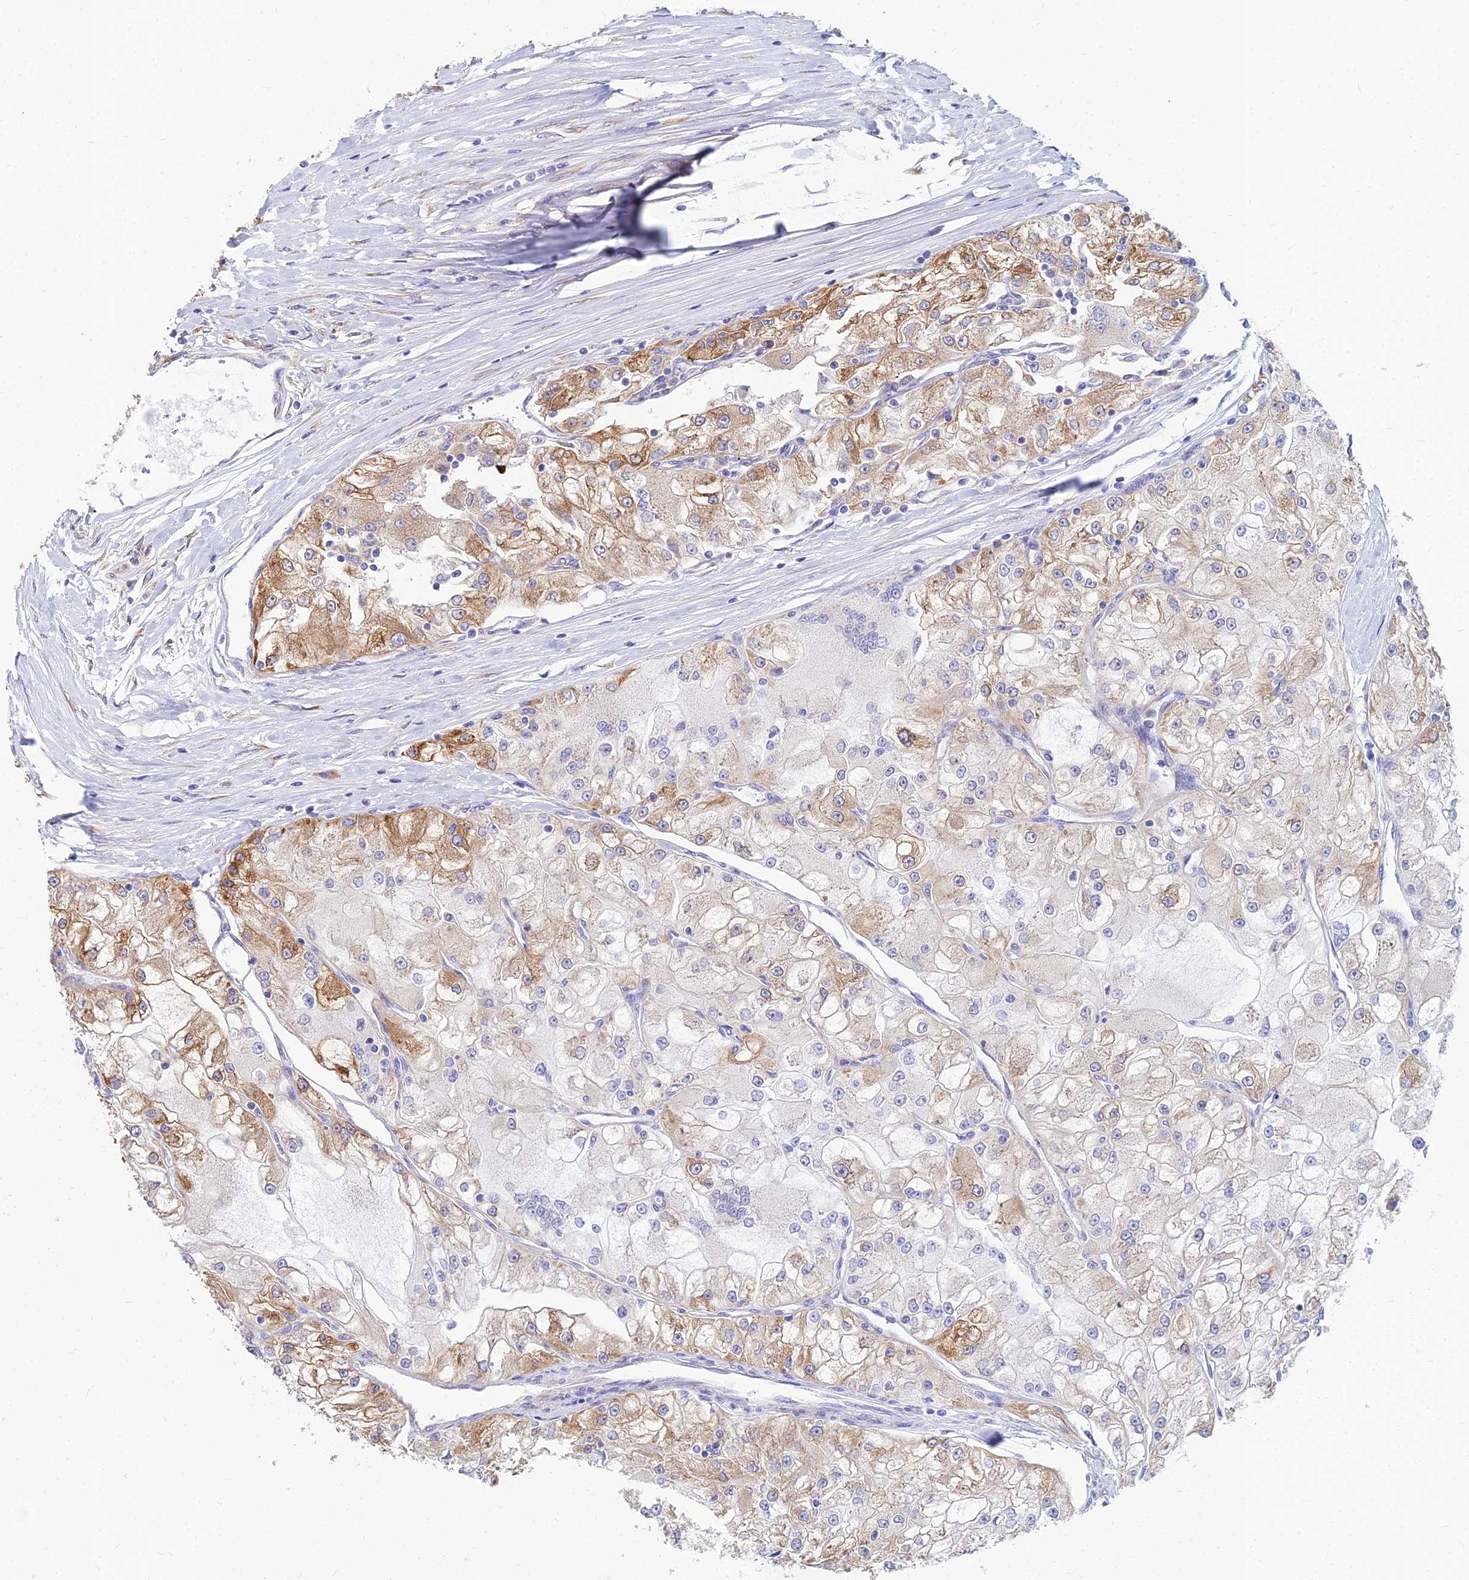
{"staining": {"intensity": "moderate", "quantity": "25%-75%", "location": "cytoplasmic/membranous"}, "tissue": "renal cancer", "cell_type": "Tumor cells", "image_type": "cancer", "snomed": [{"axis": "morphology", "description": "Adenocarcinoma, NOS"}, {"axis": "topography", "description": "Kidney"}], "caption": "Immunohistochemical staining of renal adenocarcinoma exhibits medium levels of moderate cytoplasmic/membranous staining in about 25%-75% of tumor cells.", "gene": "CCT6B", "patient": {"sex": "female", "age": 72}}